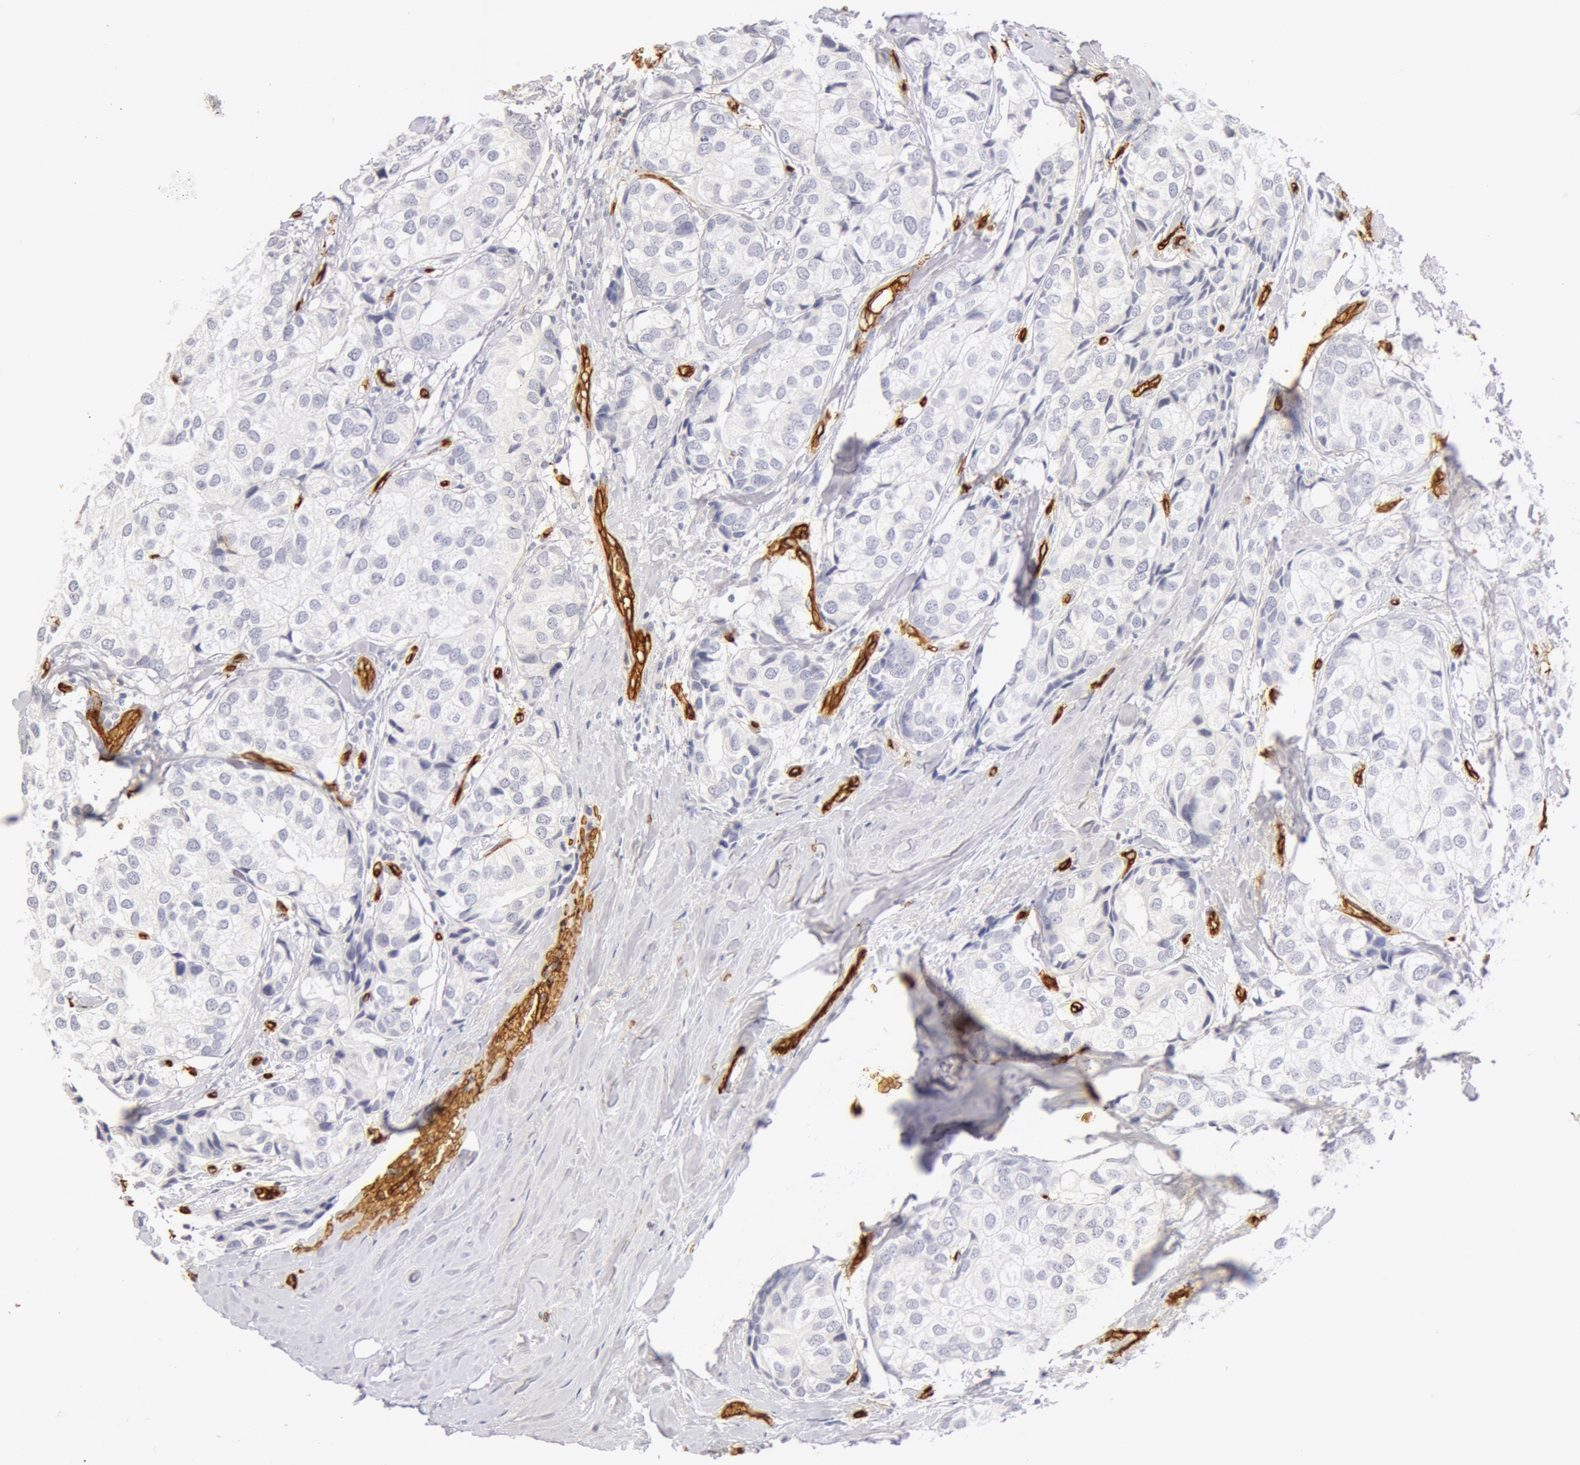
{"staining": {"intensity": "negative", "quantity": "none", "location": "none"}, "tissue": "breast cancer", "cell_type": "Tumor cells", "image_type": "cancer", "snomed": [{"axis": "morphology", "description": "Duct carcinoma"}, {"axis": "topography", "description": "Breast"}], "caption": "Immunohistochemistry (IHC) photomicrograph of invasive ductal carcinoma (breast) stained for a protein (brown), which shows no staining in tumor cells.", "gene": "AQP1", "patient": {"sex": "female", "age": 68}}